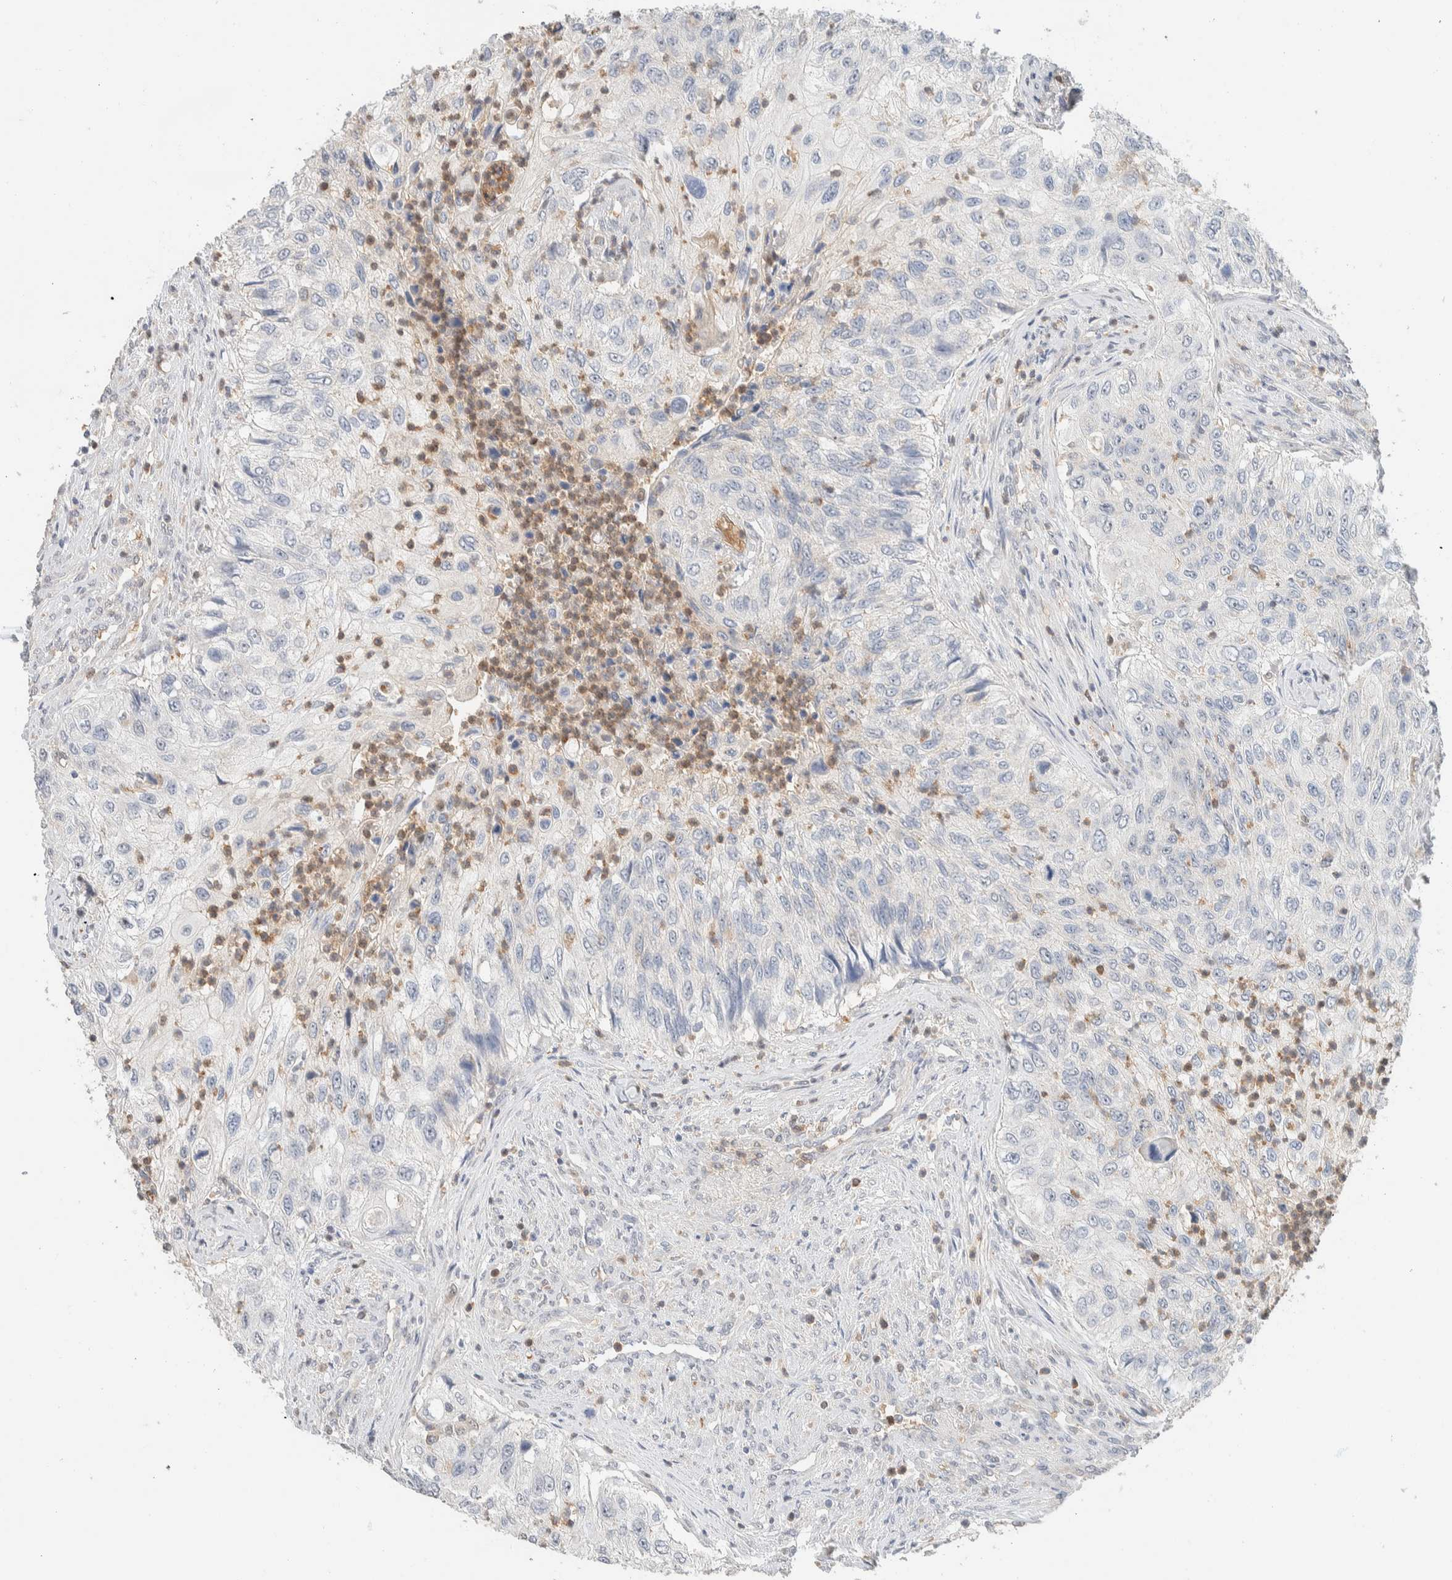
{"staining": {"intensity": "negative", "quantity": "none", "location": "none"}, "tissue": "urothelial cancer", "cell_type": "Tumor cells", "image_type": "cancer", "snomed": [{"axis": "morphology", "description": "Urothelial carcinoma, High grade"}, {"axis": "topography", "description": "Urinary bladder"}], "caption": "Urothelial carcinoma (high-grade) stained for a protein using immunohistochemistry shows no staining tumor cells.", "gene": "HDHD3", "patient": {"sex": "female", "age": 60}}